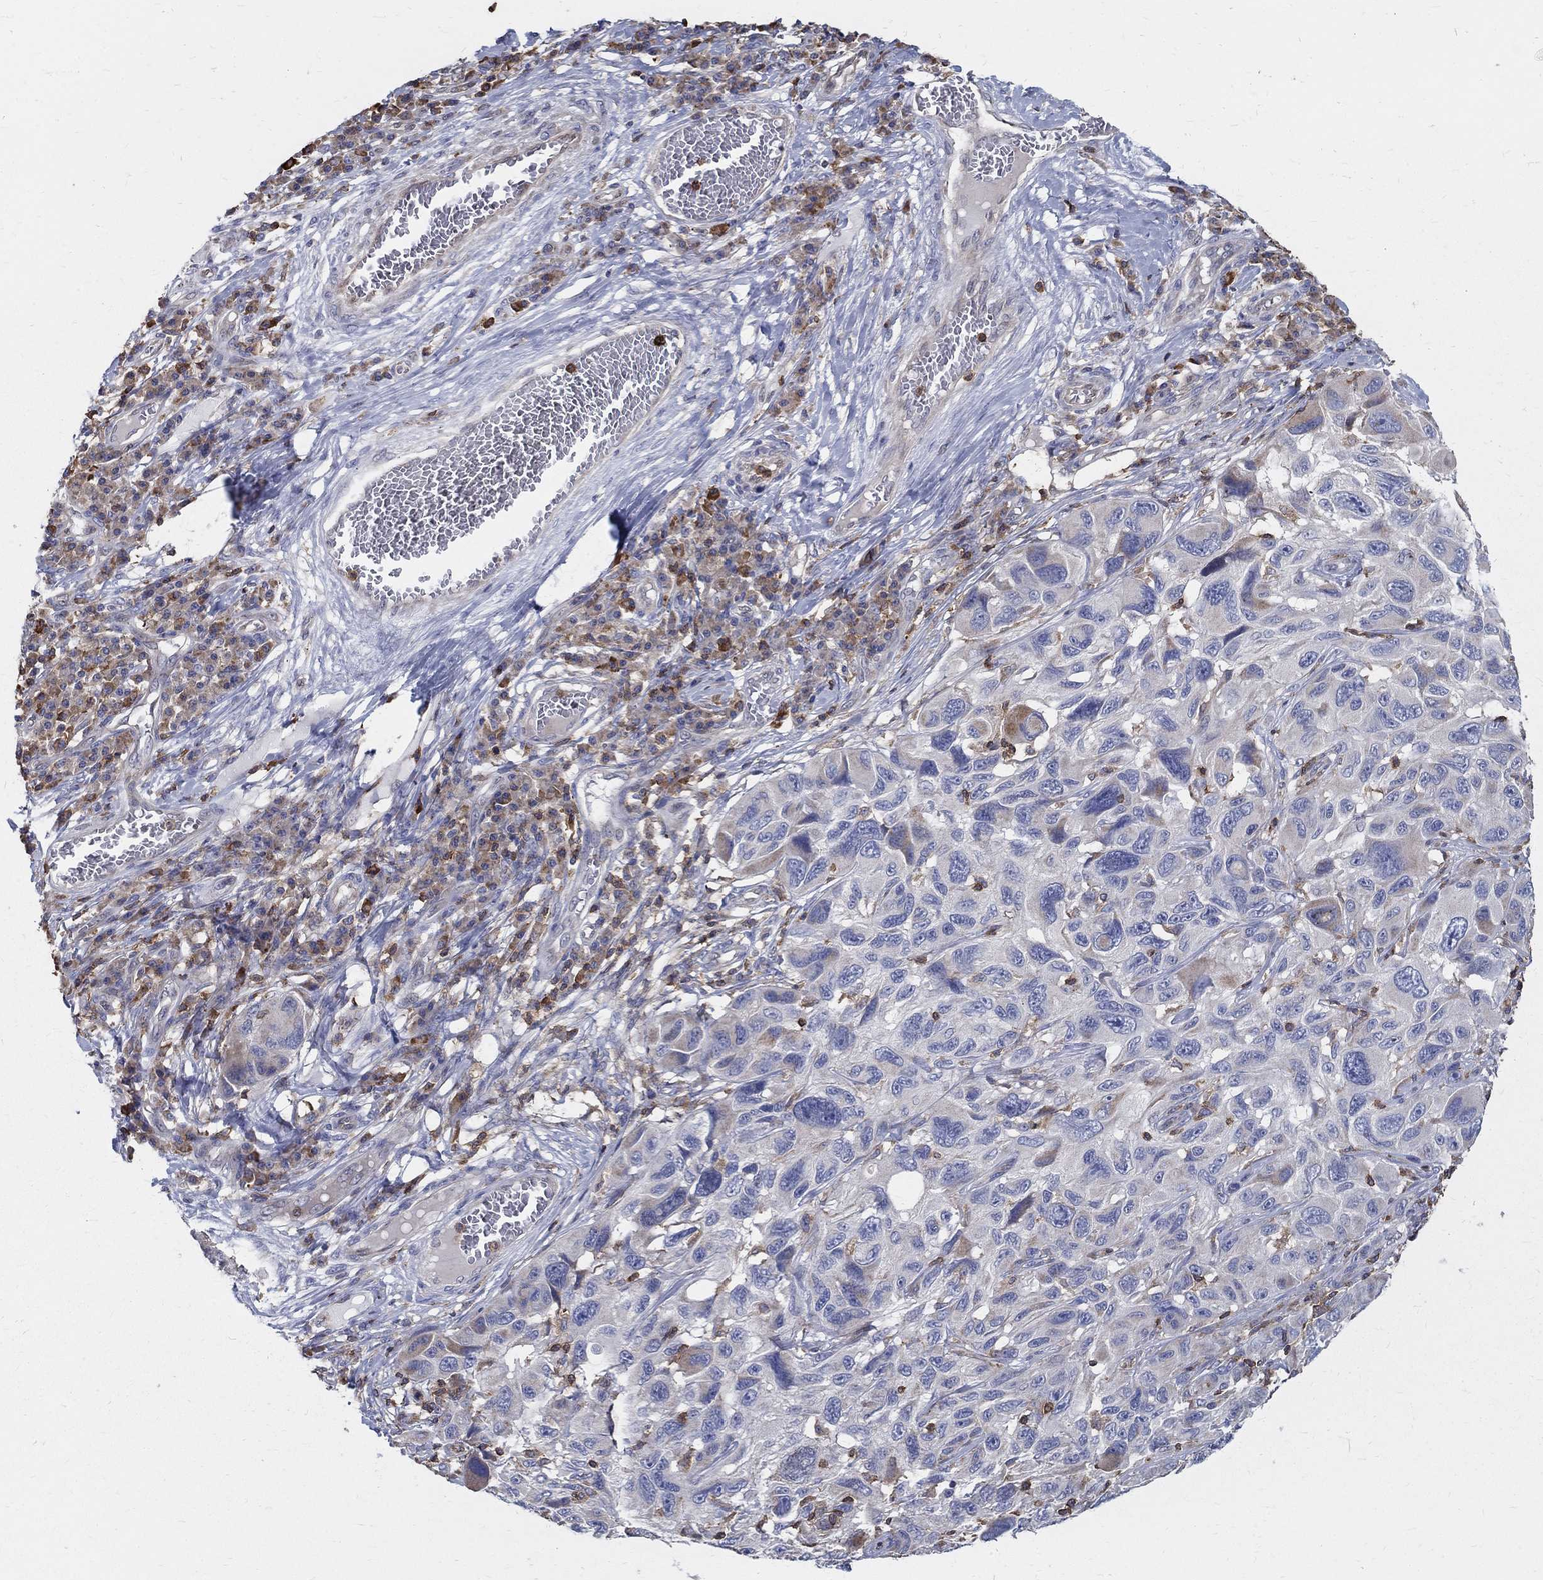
{"staining": {"intensity": "weak", "quantity": "25%-75%", "location": "cytoplasmic/membranous"}, "tissue": "melanoma", "cell_type": "Tumor cells", "image_type": "cancer", "snomed": [{"axis": "morphology", "description": "Malignant melanoma, NOS"}, {"axis": "topography", "description": "Skin"}], "caption": "High-magnification brightfield microscopy of melanoma stained with DAB (3,3'-diaminobenzidine) (brown) and counterstained with hematoxylin (blue). tumor cells exhibit weak cytoplasmic/membranous staining is present in about25%-75% of cells.", "gene": "AGAP2", "patient": {"sex": "male", "age": 53}}